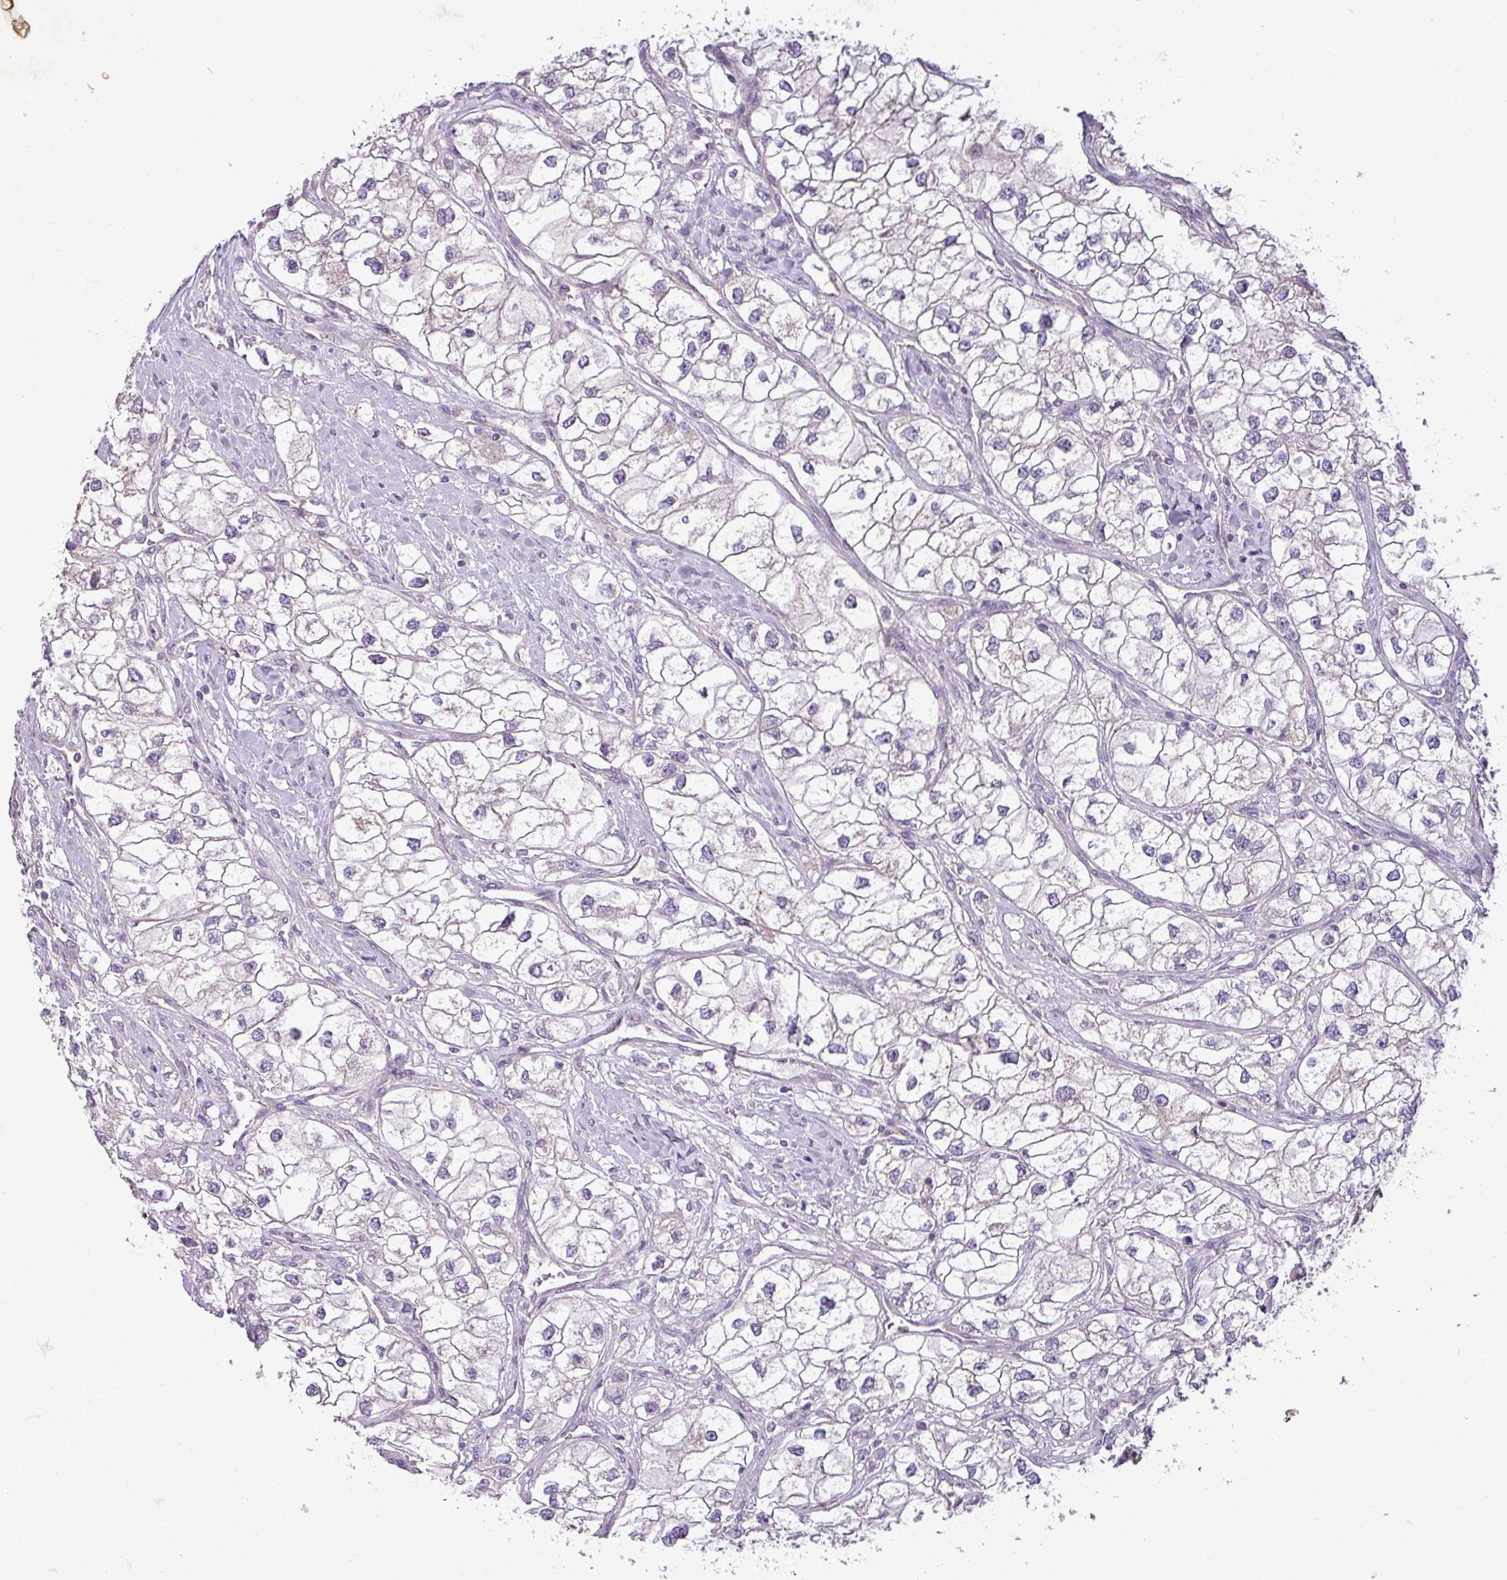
{"staining": {"intensity": "negative", "quantity": "none", "location": "none"}, "tissue": "renal cancer", "cell_type": "Tumor cells", "image_type": "cancer", "snomed": [{"axis": "morphology", "description": "Adenocarcinoma, NOS"}, {"axis": "topography", "description": "Kidney"}], "caption": "Tumor cells show no significant protein expression in adenocarcinoma (renal).", "gene": "PNMA6A", "patient": {"sex": "male", "age": 59}}